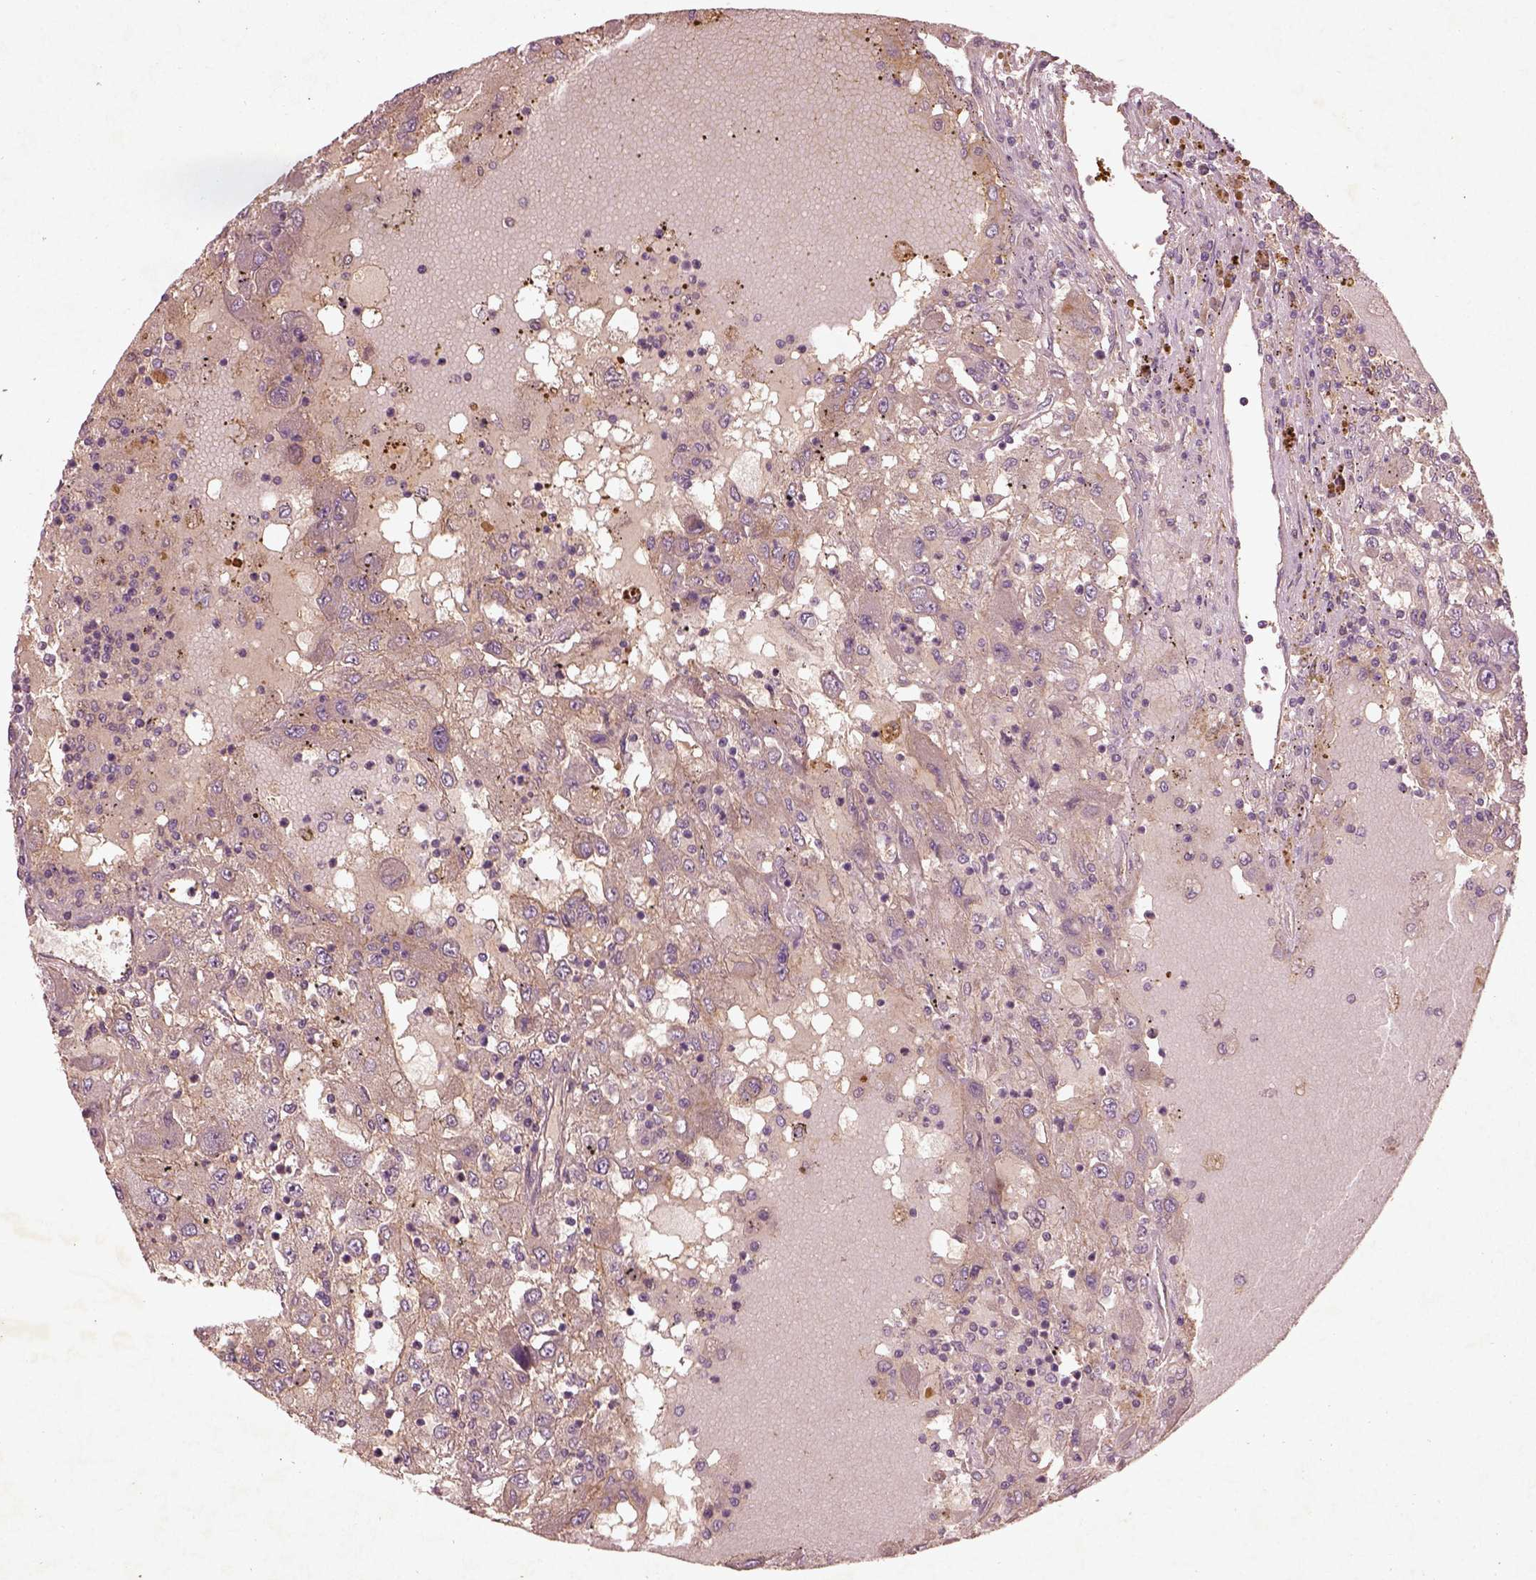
{"staining": {"intensity": "weak", "quantity": ">75%", "location": "cytoplasmic/membranous"}, "tissue": "renal cancer", "cell_type": "Tumor cells", "image_type": "cancer", "snomed": [{"axis": "morphology", "description": "Adenocarcinoma, NOS"}, {"axis": "topography", "description": "Kidney"}], "caption": "This is an image of immunohistochemistry staining of renal cancer (adenocarcinoma), which shows weak staining in the cytoplasmic/membranous of tumor cells.", "gene": "FAM234A", "patient": {"sex": "female", "age": 67}}